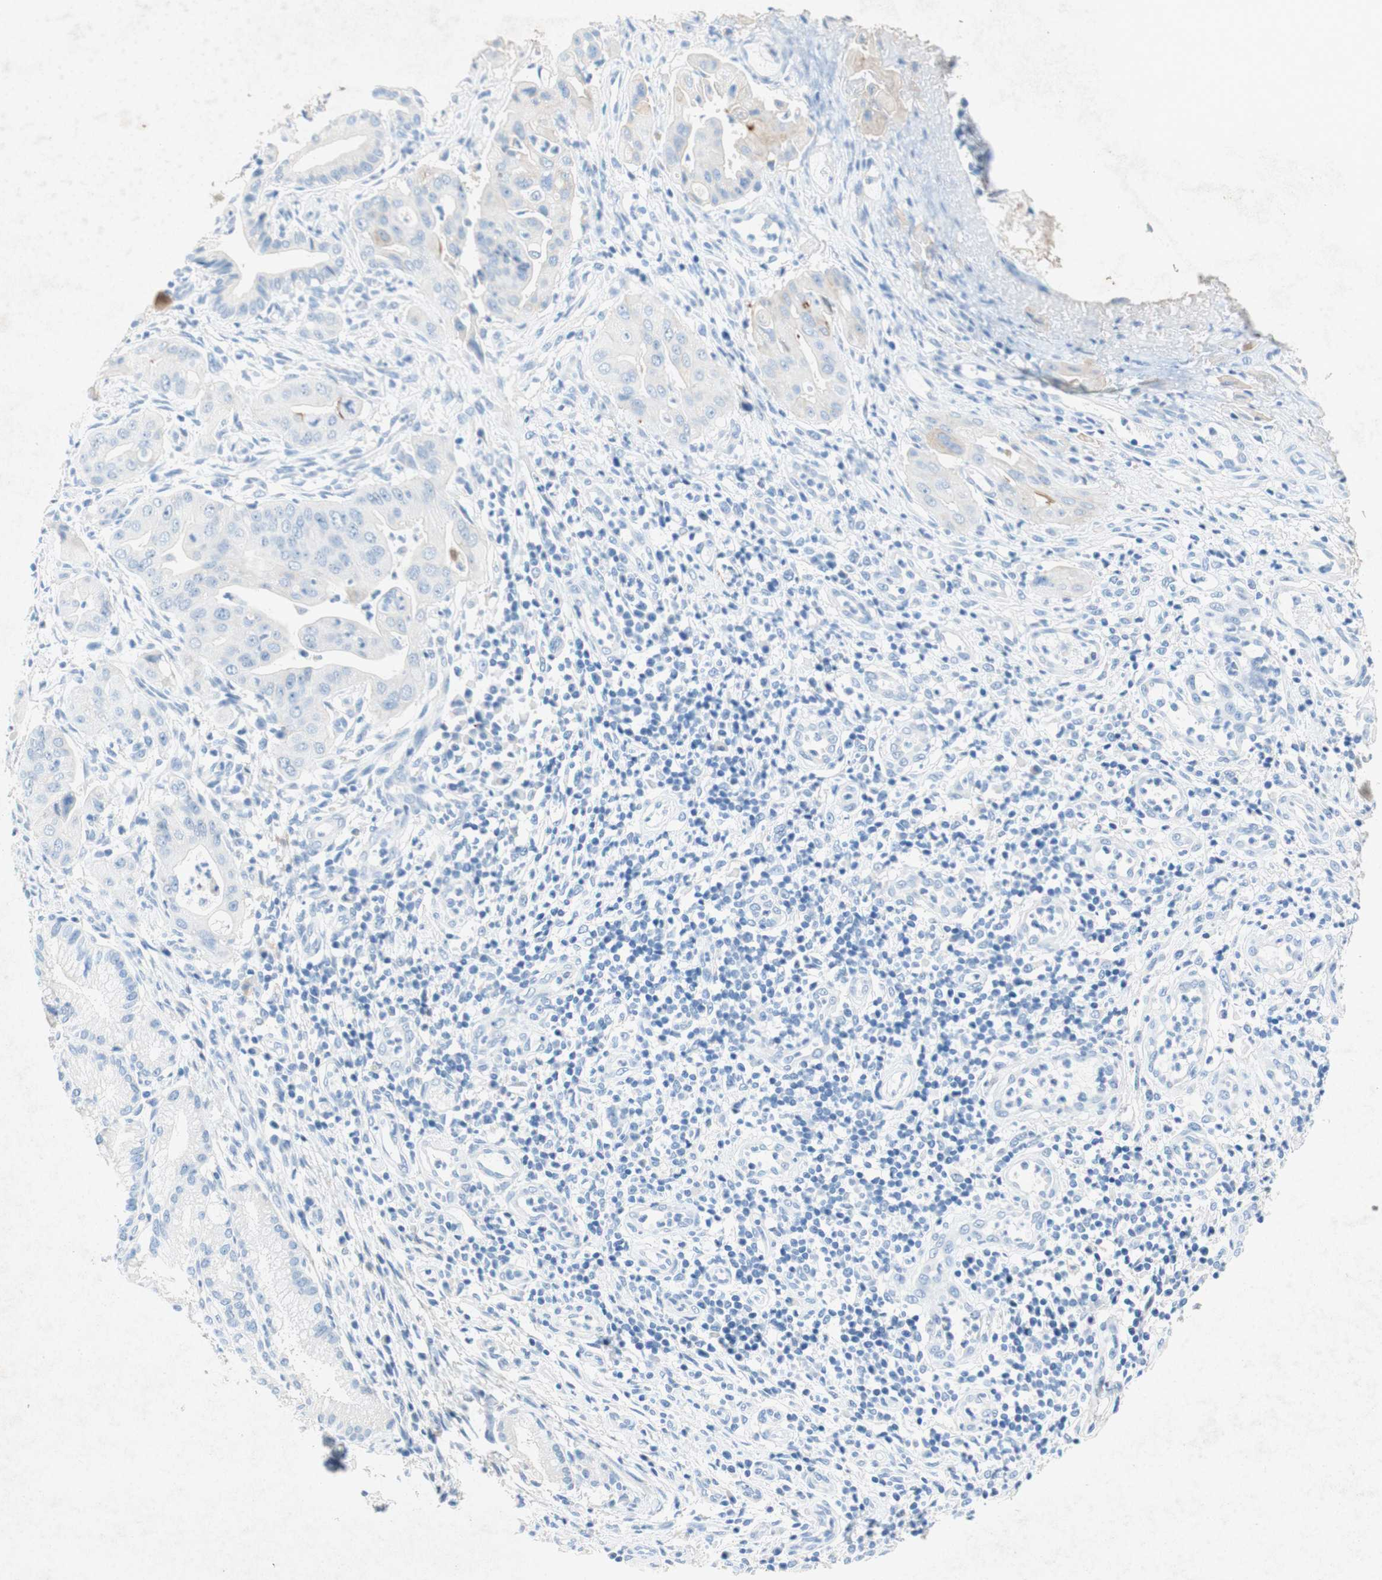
{"staining": {"intensity": "negative", "quantity": "none", "location": "none"}, "tissue": "pancreatic cancer", "cell_type": "Tumor cells", "image_type": "cancer", "snomed": [{"axis": "morphology", "description": "Adenocarcinoma, NOS"}, {"axis": "topography", "description": "Pancreas"}], "caption": "A histopathology image of pancreatic cancer stained for a protein reveals no brown staining in tumor cells. The staining was performed using DAB (3,3'-diaminobenzidine) to visualize the protein expression in brown, while the nuclei were stained in blue with hematoxylin (Magnification: 20x).", "gene": "POLR2J3", "patient": {"sex": "female", "age": 75}}